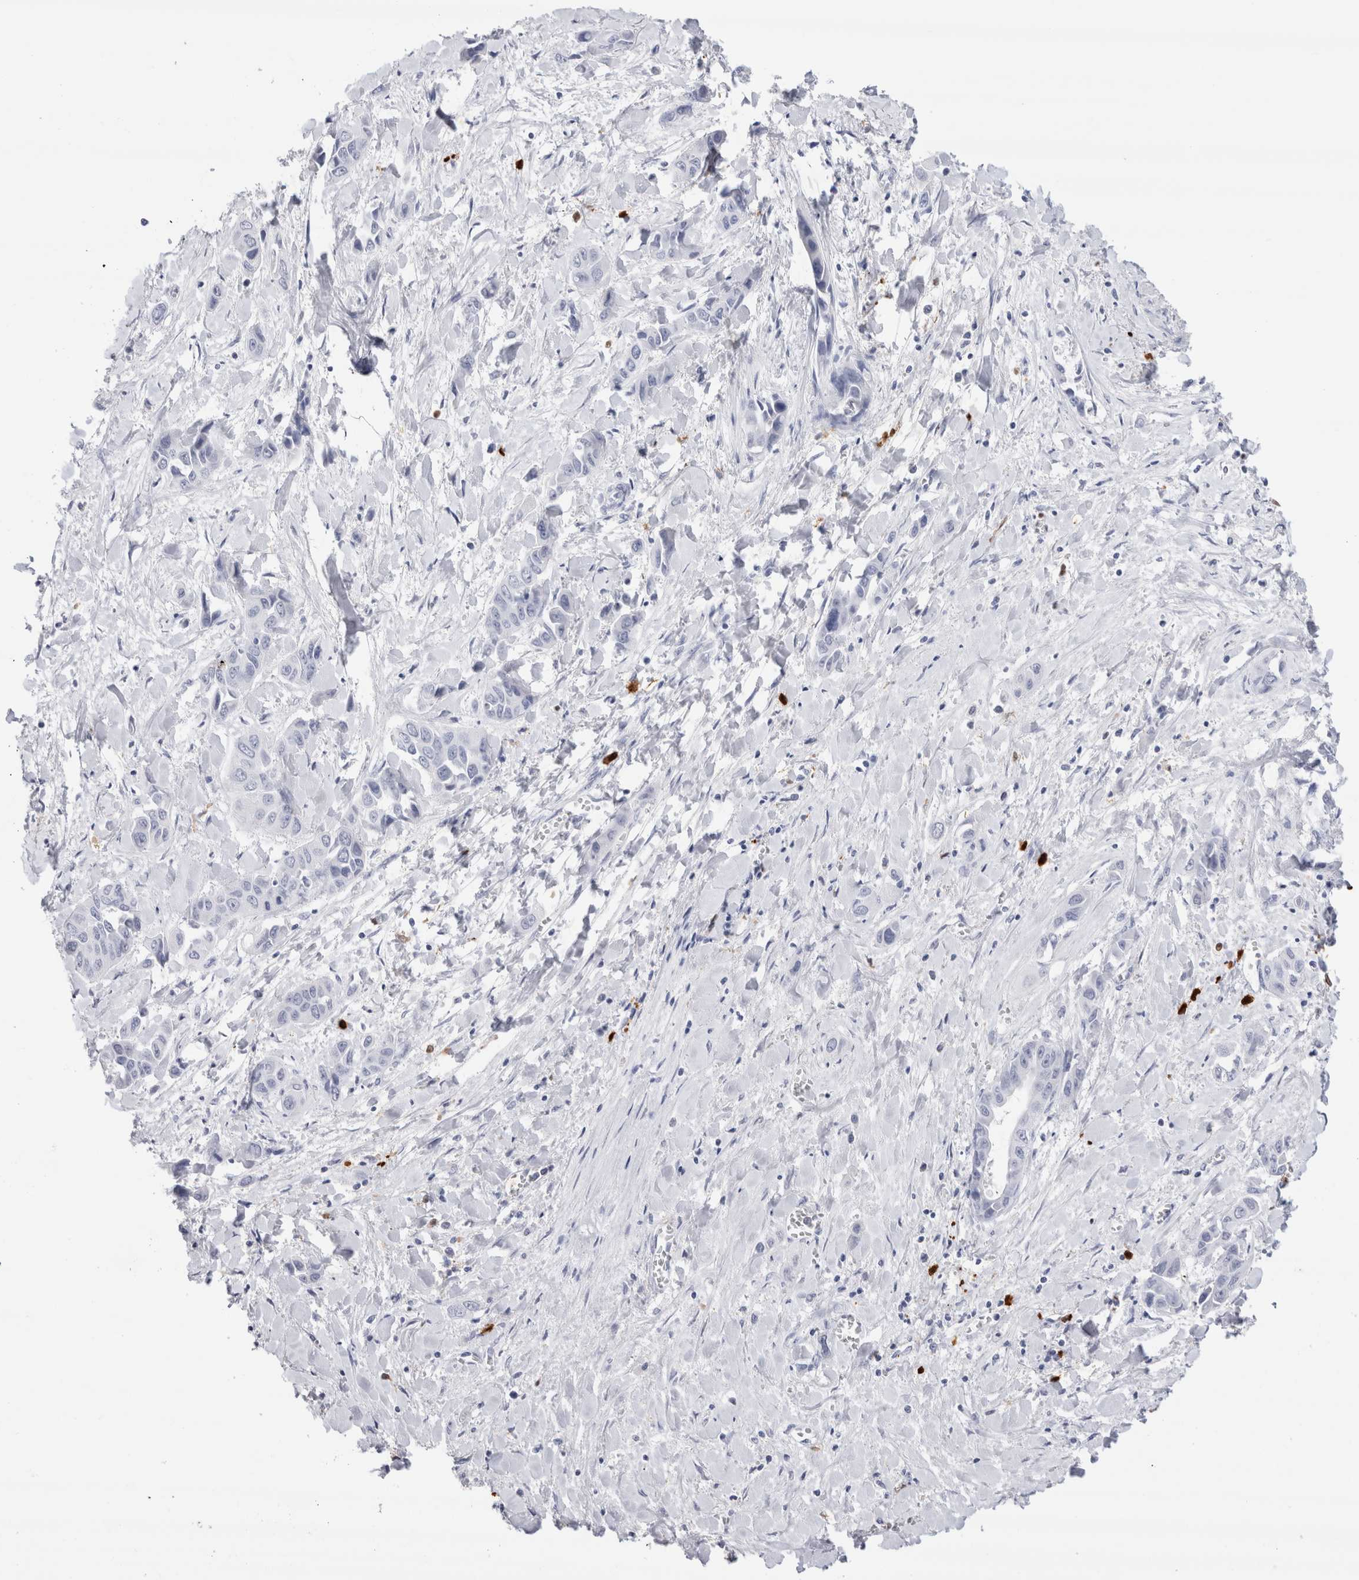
{"staining": {"intensity": "negative", "quantity": "none", "location": "none"}, "tissue": "liver cancer", "cell_type": "Tumor cells", "image_type": "cancer", "snomed": [{"axis": "morphology", "description": "Cholangiocarcinoma"}, {"axis": "topography", "description": "Liver"}], "caption": "There is no significant expression in tumor cells of liver cancer. (Stains: DAB IHC with hematoxylin counter stain, Microscopy: brightfield microscopy at high magnification).", "gene": "SLC10A5", "patient": {"sex": "female", "age": 52}}